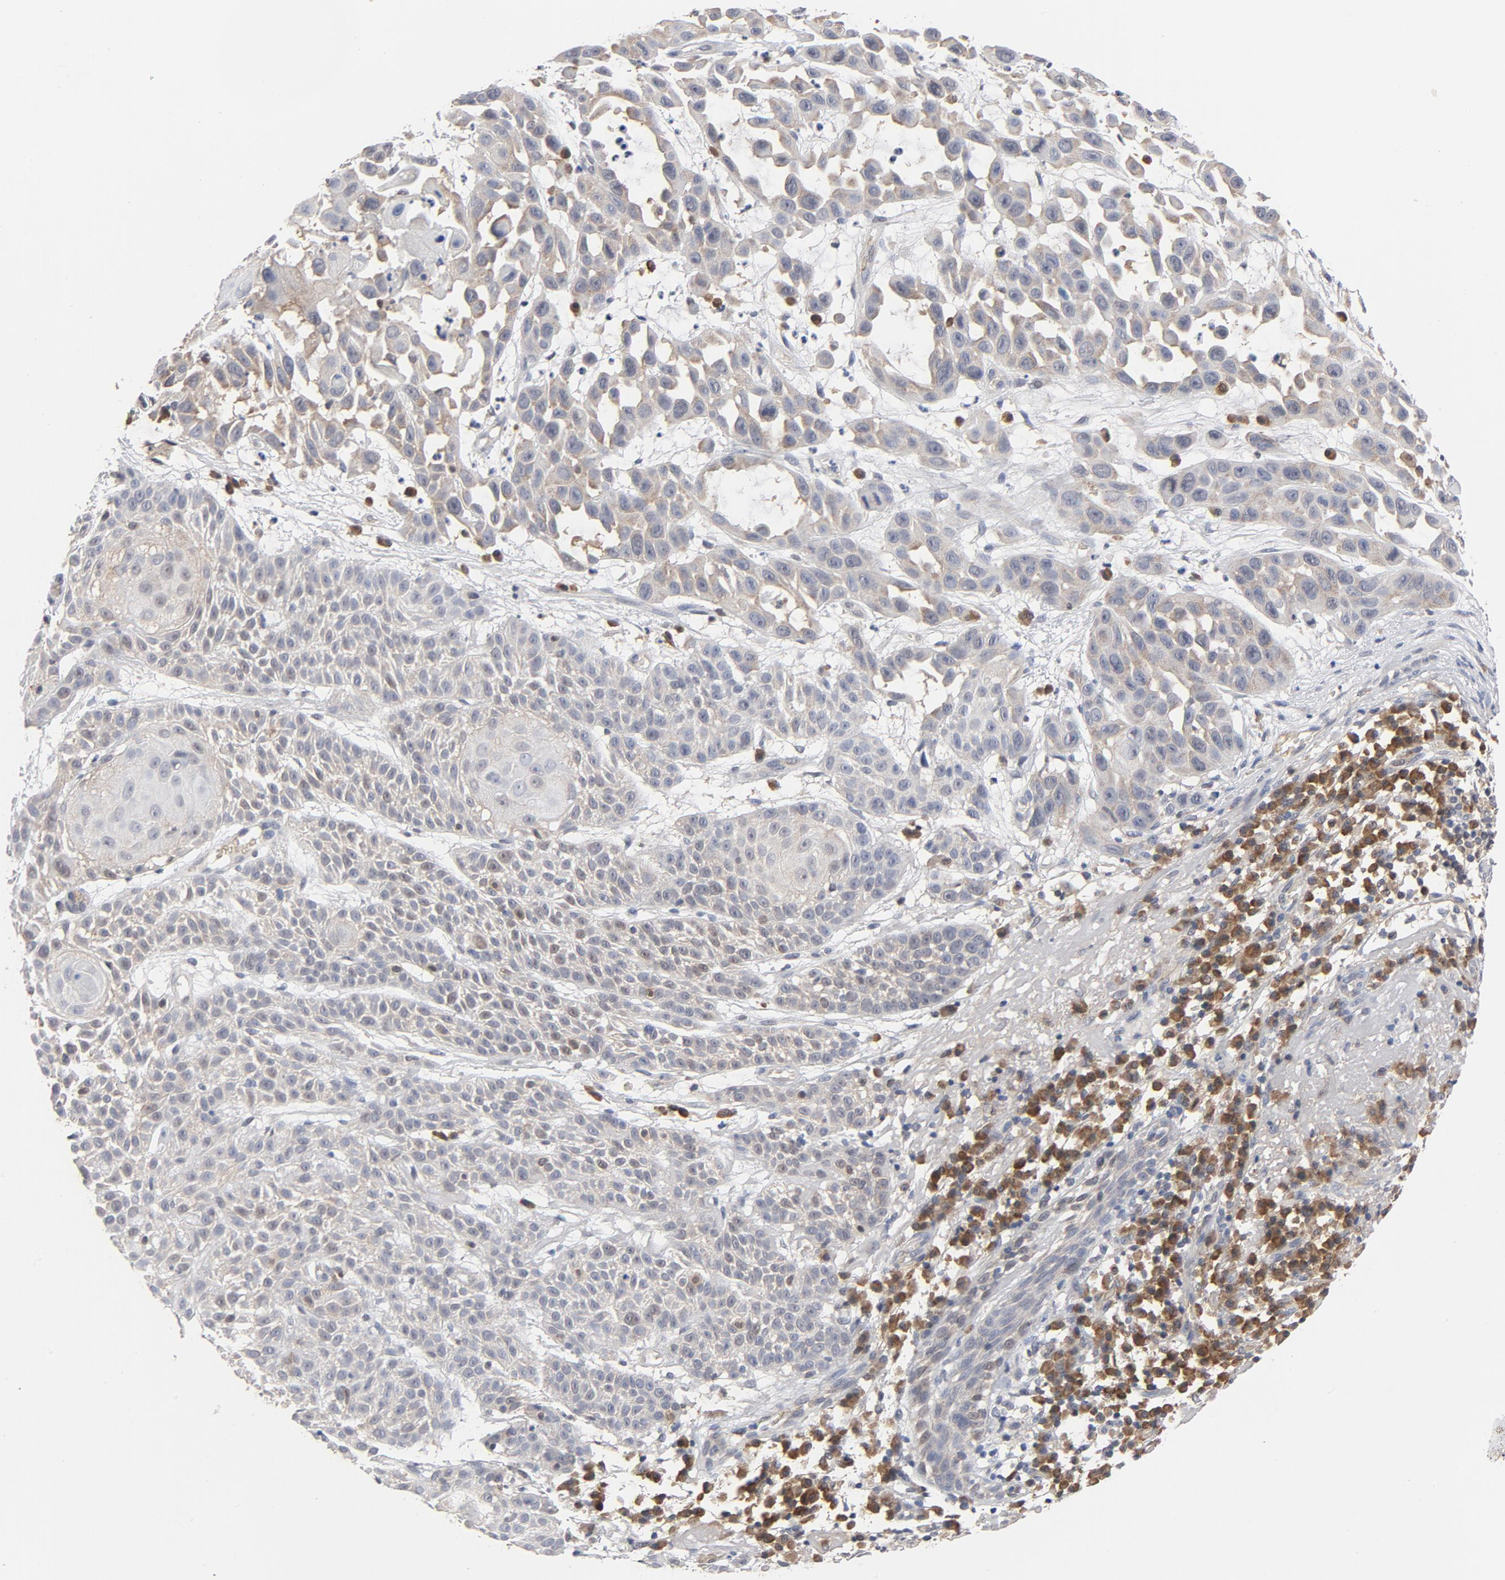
{"staining": {"intensity": "weak", "quantity": "25%-75%", "location": "cytoplasmic/membranous"}, "tissue": "skin cancer", "cell_type": "Tumor cells", "image_type": "cancer", "snomed": [{"axis": "morphology", "description": "Squamous cell carcinoma, NOS"}, {"axis": "topography", "description": "Skin"}], "caption": "High-power microscopy captured an IHC photomicrograph of squamous cell carcinoma (skin), revealing weak cytoplasmic/membranous staining in approximately 25%-75% of tumor cells.", "gene": "PRDX1", "patient": {"sex": "male", "age": 81}}